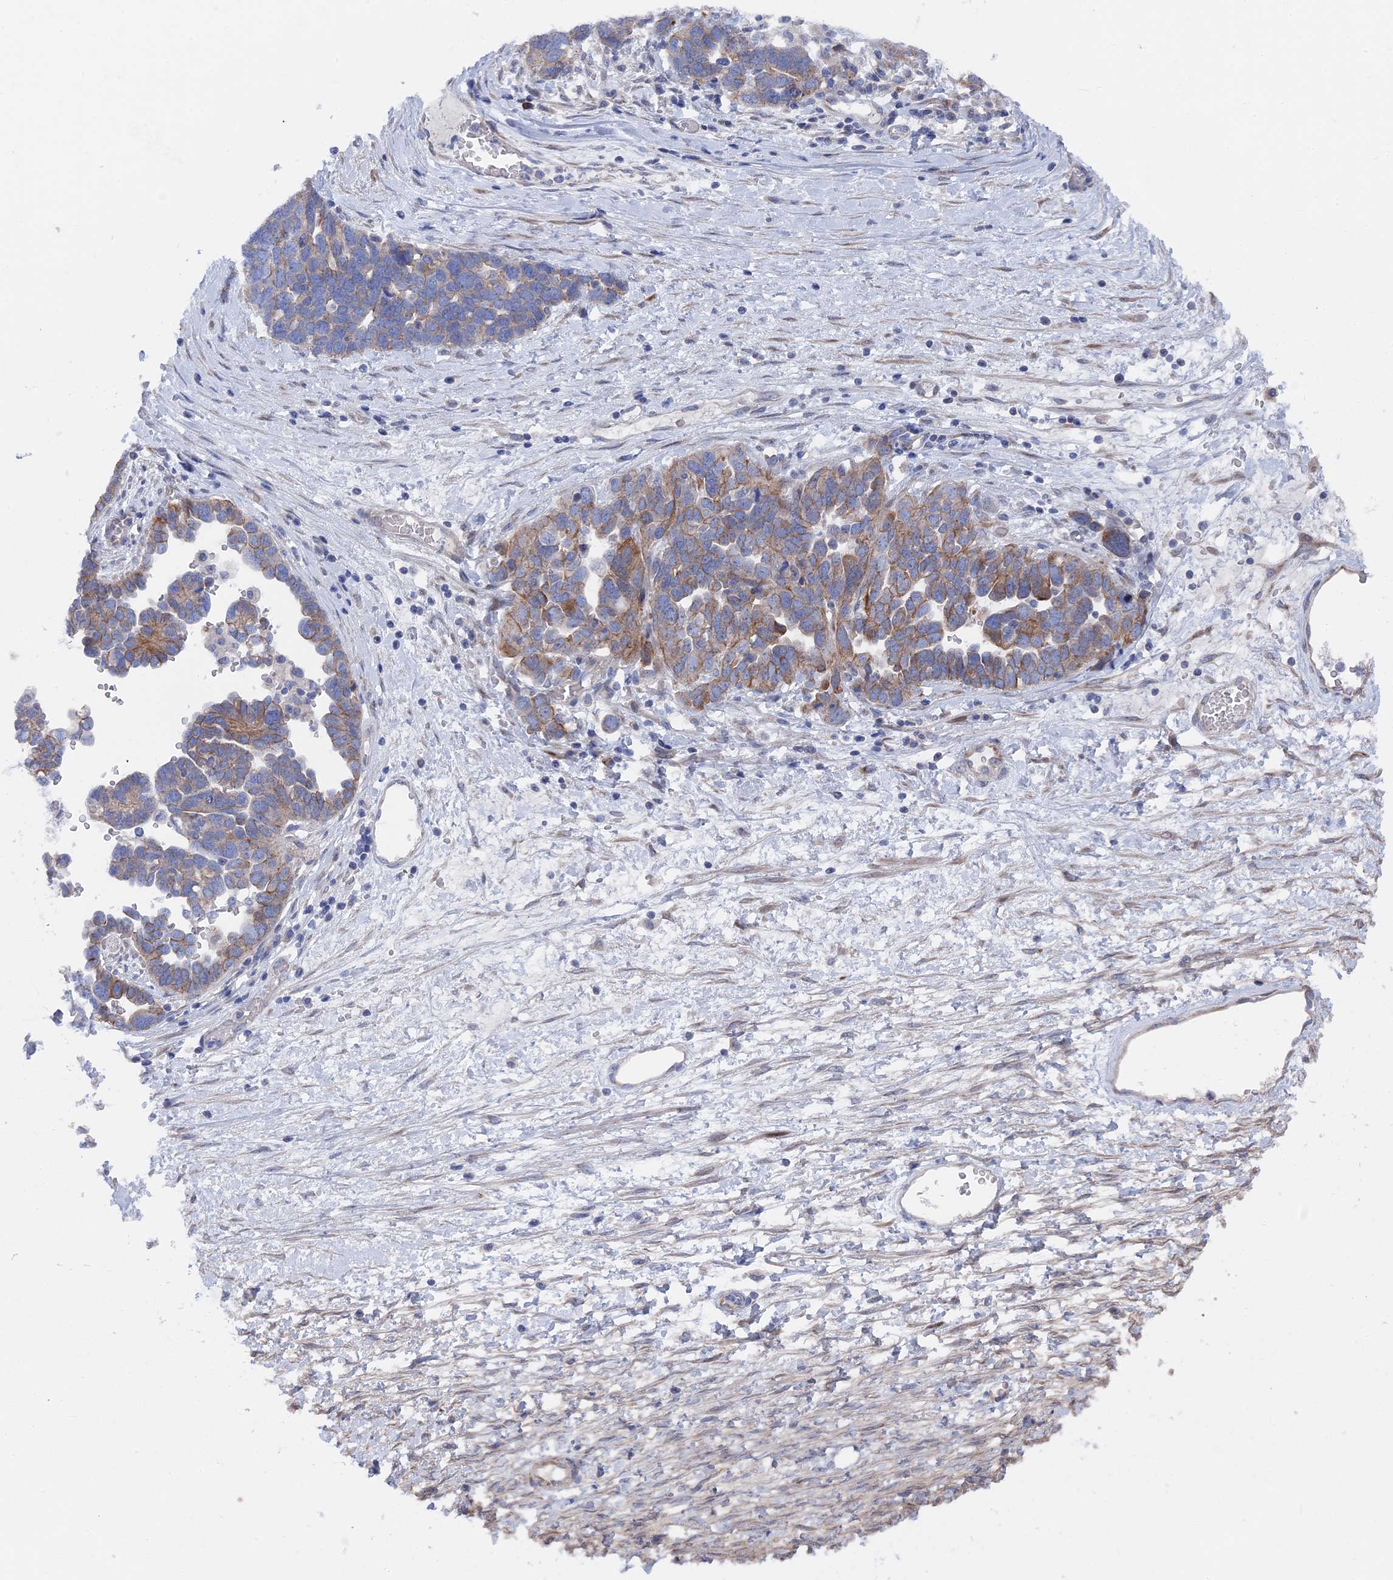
{"staining": {"intensity": "moderate", "quantity": "25%-75%", "location": "cytoplasmic/membranous"}, "tissue": "ovarian cancer", "cell_type": "Tumor cells", "image_type": "cancer", "snomed": [{"axis": "morphology", "description": "Cystadenocarcinoma, serous, NOS"}, {"axis": "topography", "description": "Ovary"}], "caption": "Immunohistochemistry (IHC) photomicrograph of neoplastic tissue: human serous cystadenocarcinoma (ovarian) stained using immunohistochemistry demonstrates medium levels of moderate protein expression localized specifically in the cytoplasmic/membranous of tumor cells, appearing as a cytoplasmic/membranous brown color.", "gene": "TMEM161A", "patient": {"sex": "female", "age": 54}}